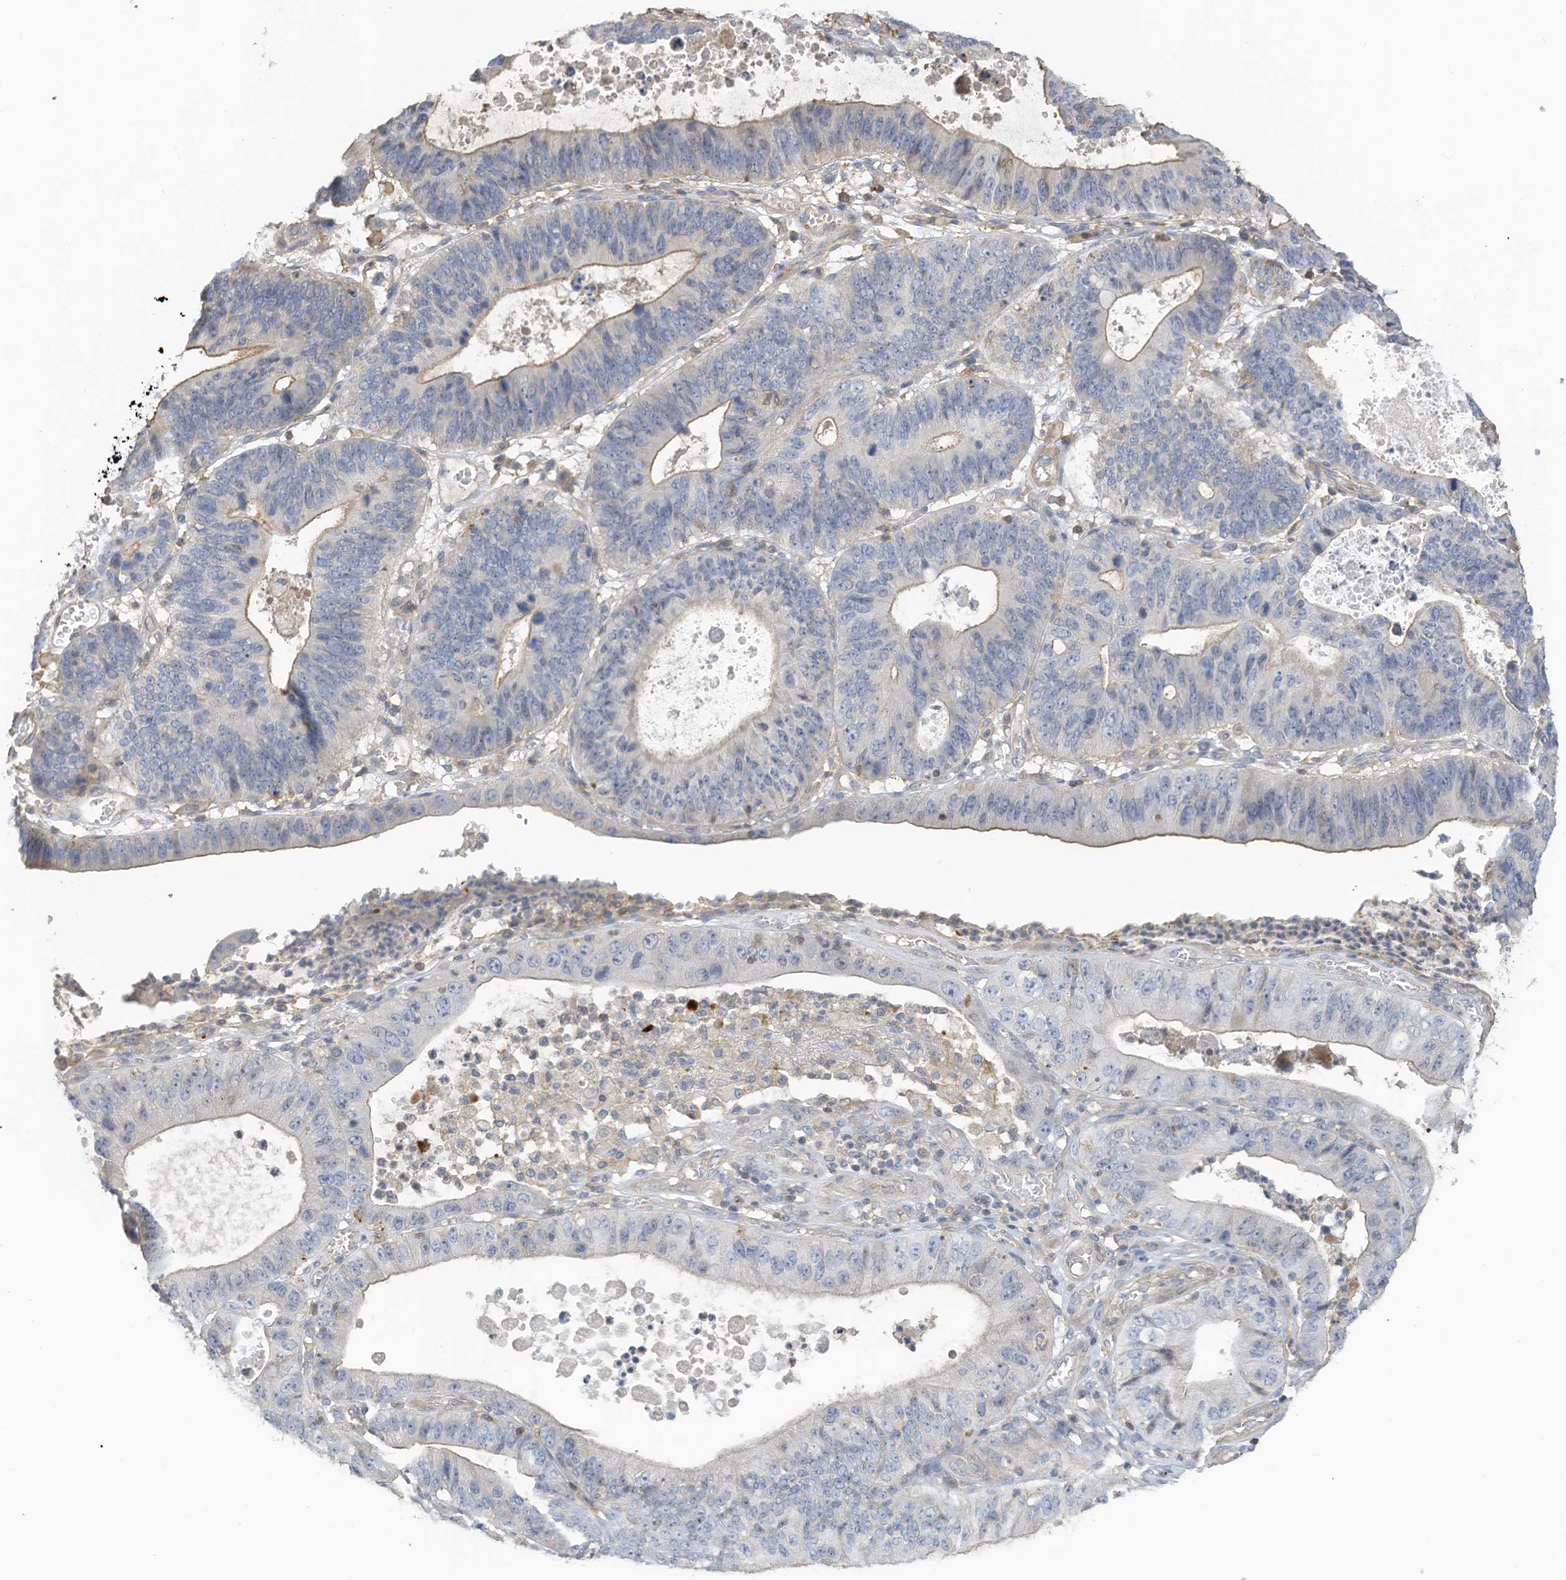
{"staining": {"intensity": "weak", "quantity": "<25%", "location": "cytoplasmic/membranous"}, "tissue": "stomach cancer", "cell_type": "Tumor cells", "image_type": "cancer", "snomed": [{"axis": "morphology", "description": "Adenocarcinoma, NOS"}, {"axis": "topography", "description": "Stomach"}], "caption": "Immunohistochemical staining of adenocarcinoma (stomach) reveals no significant expression in tumor cells.", "gene": "SLFN14", "patient": {"sex": "male", "age": 59}}